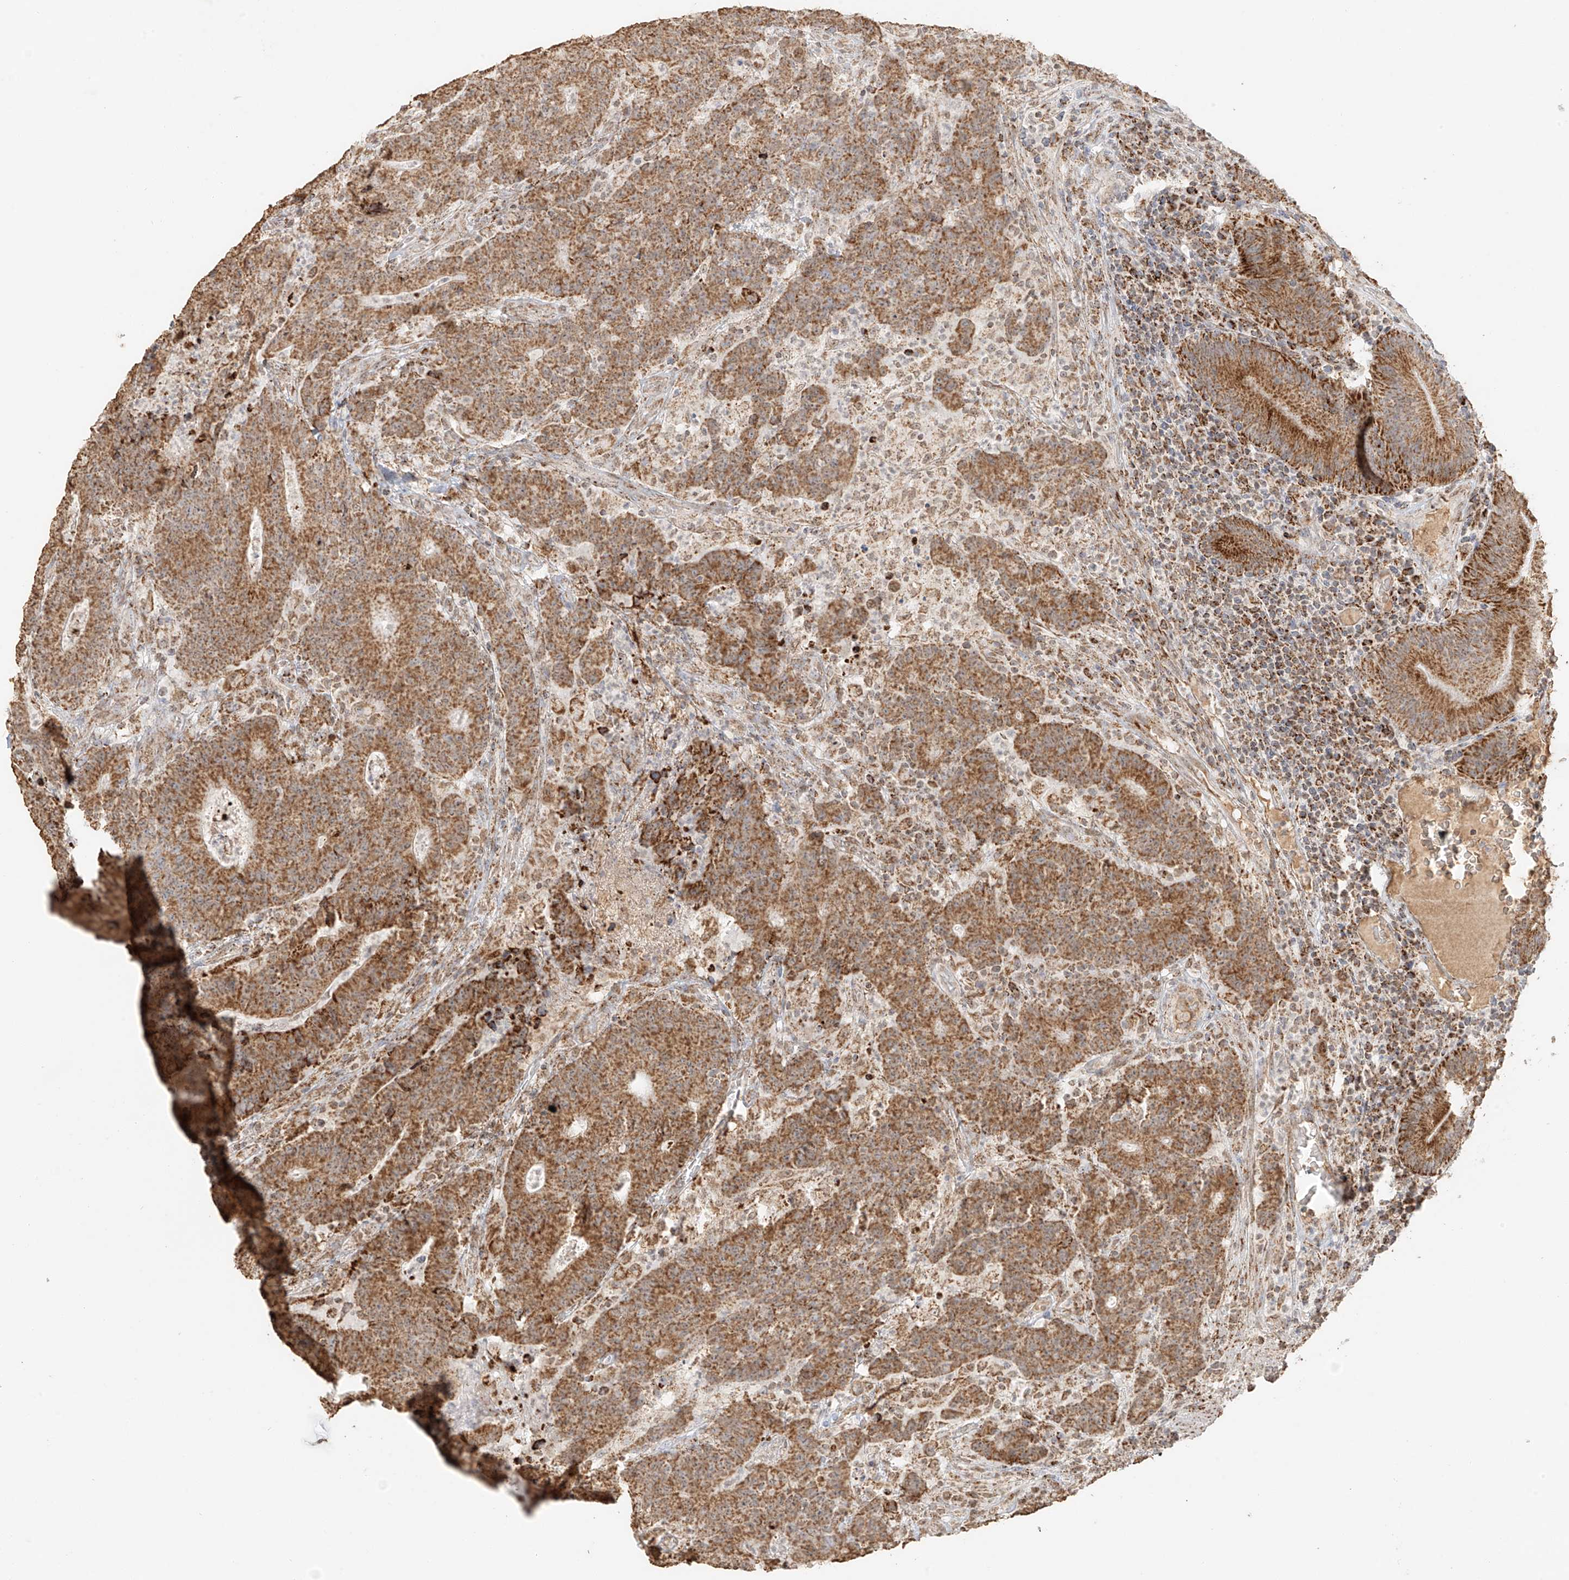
{"staining": {"intensity": "moderate", "quantity": ">75%", "location": "cytoplasmic/membranous"}, "tissue": "colorectal cancer", "cell_type": "Tumor cells", "image_type": "cancer", "snomed": [{"axis": "morphology", "description": "Normal tissue, NOS"}, {"axis": "morphology", "description": "Adenocarcinoma, NOS"}, {"axis": "topography", "description": "Colon"}], "caption": "Approximately >75% of tumor cells in human colorectal adenocarcinoma show moderate cytoplasmic/membranous protein positivity as visualized by brown immunohistochemical staining.", "gene": "MIPEP", "patient": {"sex": "female", "age": 75}}